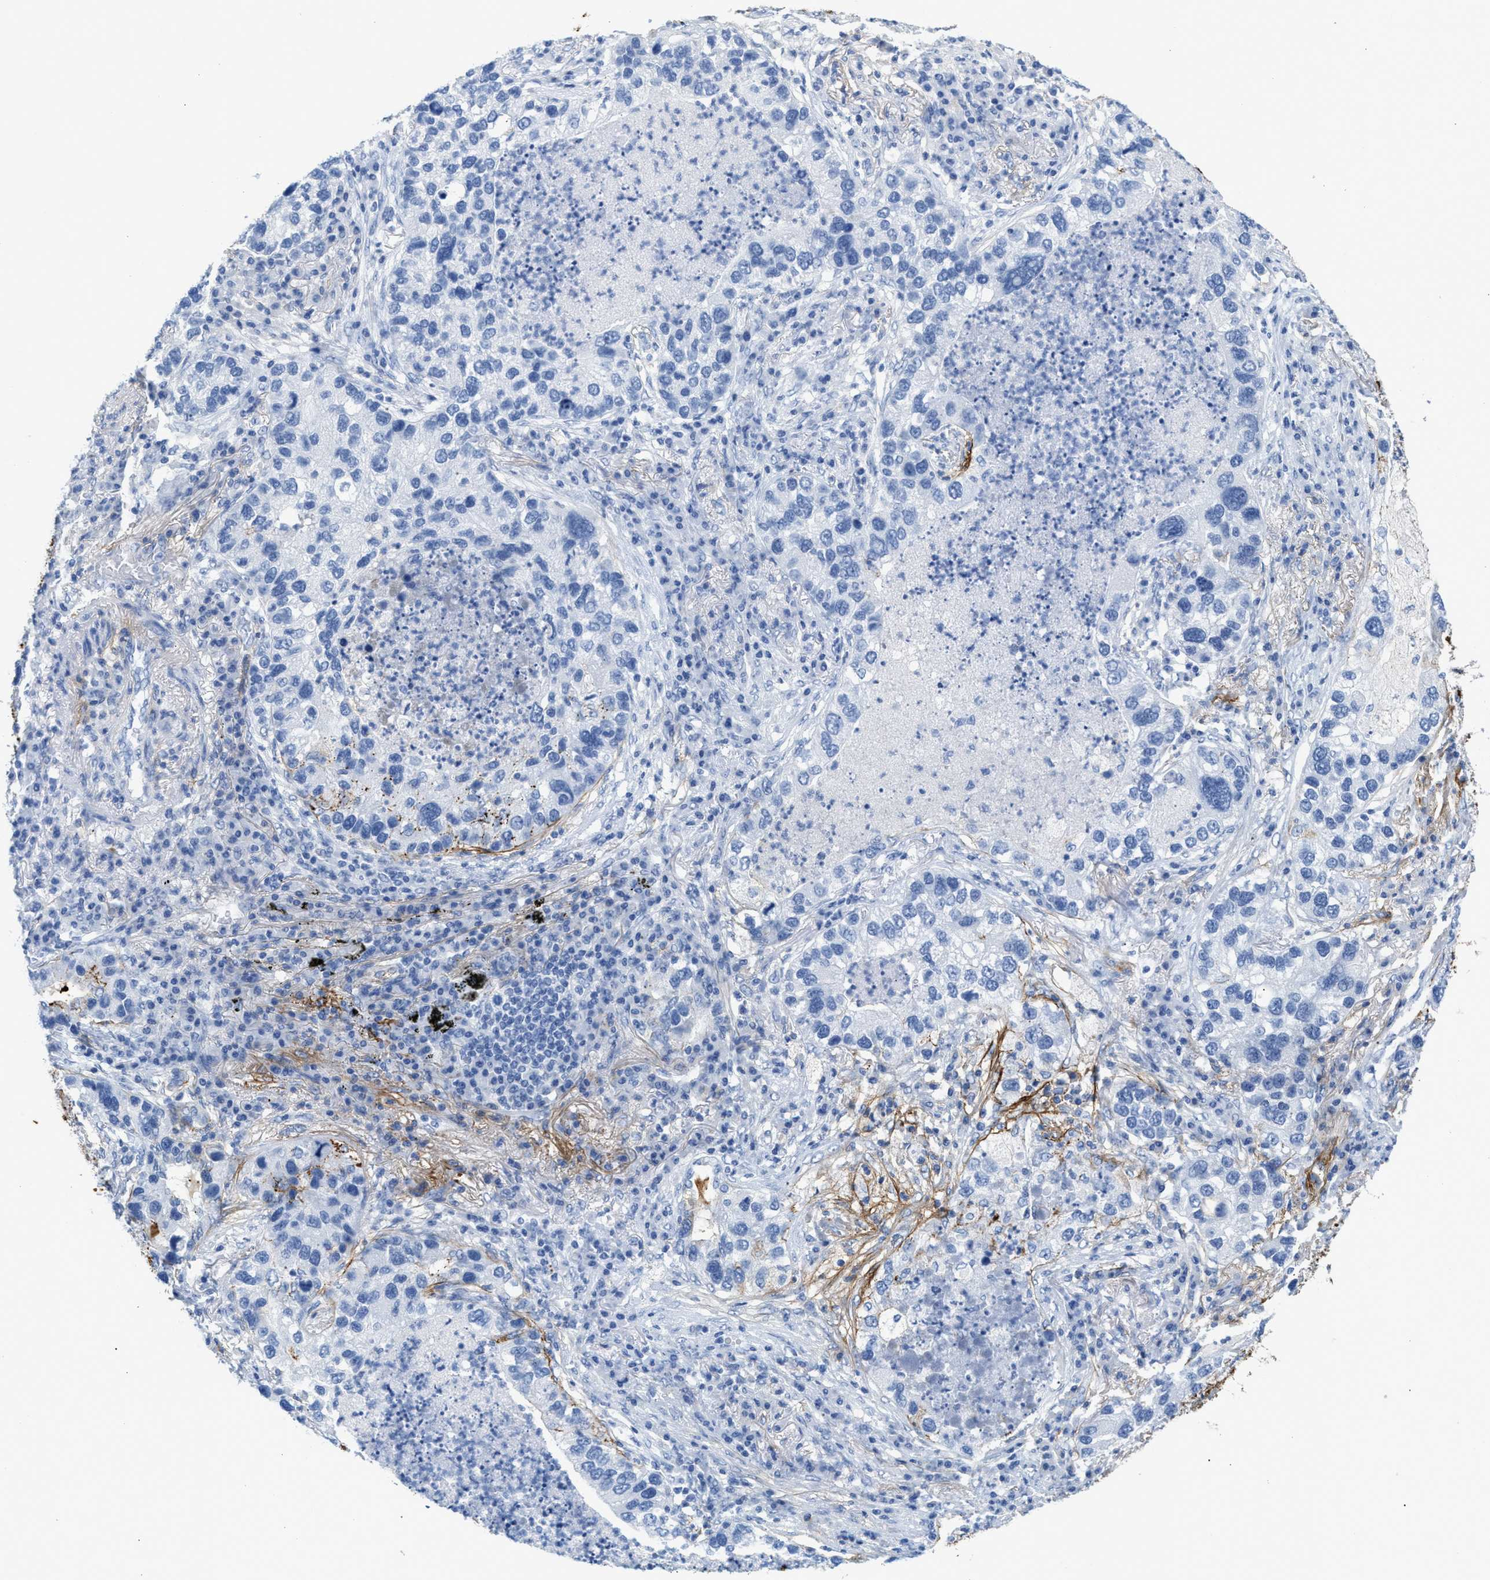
{"staining": {"intensity": "negative", "quantity": "none", "location": "none"}, "tissue": "lung cancer", "cell_type": "Tumor cells", "image_type": "cancer", "snomed": [{"axis": "morphology", "description": "Normal tissue, NOS"}, {"axis": "morphology", "description": "Adenocarcinoma, NOS"}, {"axis": "topography", "description": "Bronchus"}, {"axis": "topography", "description": "Lung"}], "caption": "This micrograph is of lung cancer stained with immunohistochemistry (IHC) to label a protein in brown with the nuclei are counter-stained blue. There is no positivity in tumor cells.", "gene": "TNR", "patient": {"sex": "male", "age": 54}}